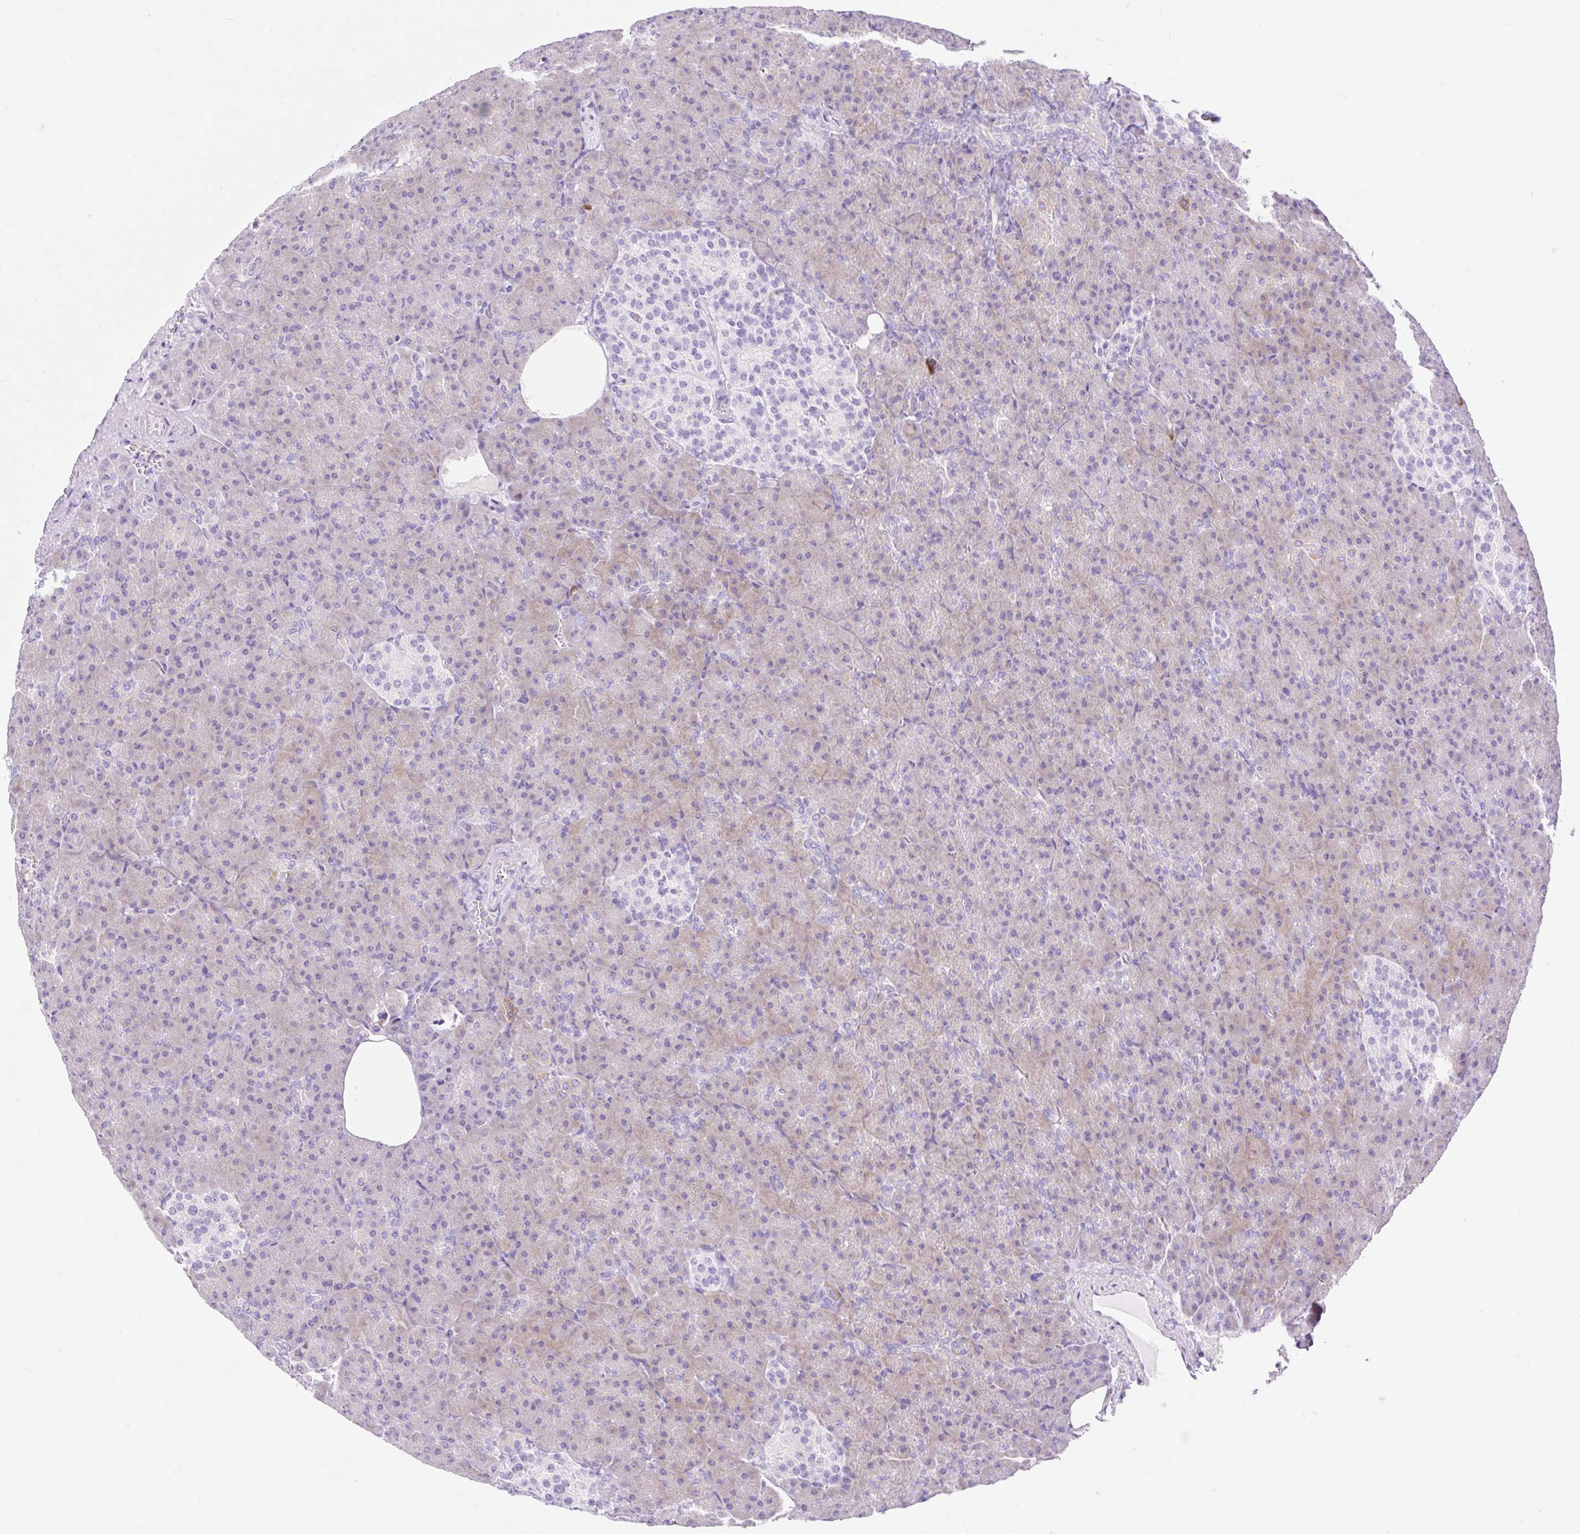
{"staining": {"intensity": "weak", "quantity": "<25%", "location": "cytoplasmic/membranous"}, "tissue": "pancreas", "cell_type": "Exocrine glandular cells", "image_type": "normal", "snomed": [{"axis": "morphology", "description": "Normal tissue, NOS"}, {"axis": "topography", "description": "Pancreas"}], "caption": "Normal pancreas was stained to show a protein in brown. There is no significant positivity in exocrine glandular cells.", "gene": "SLC25A40", "patient": {"sex": "female", "age": 74}}